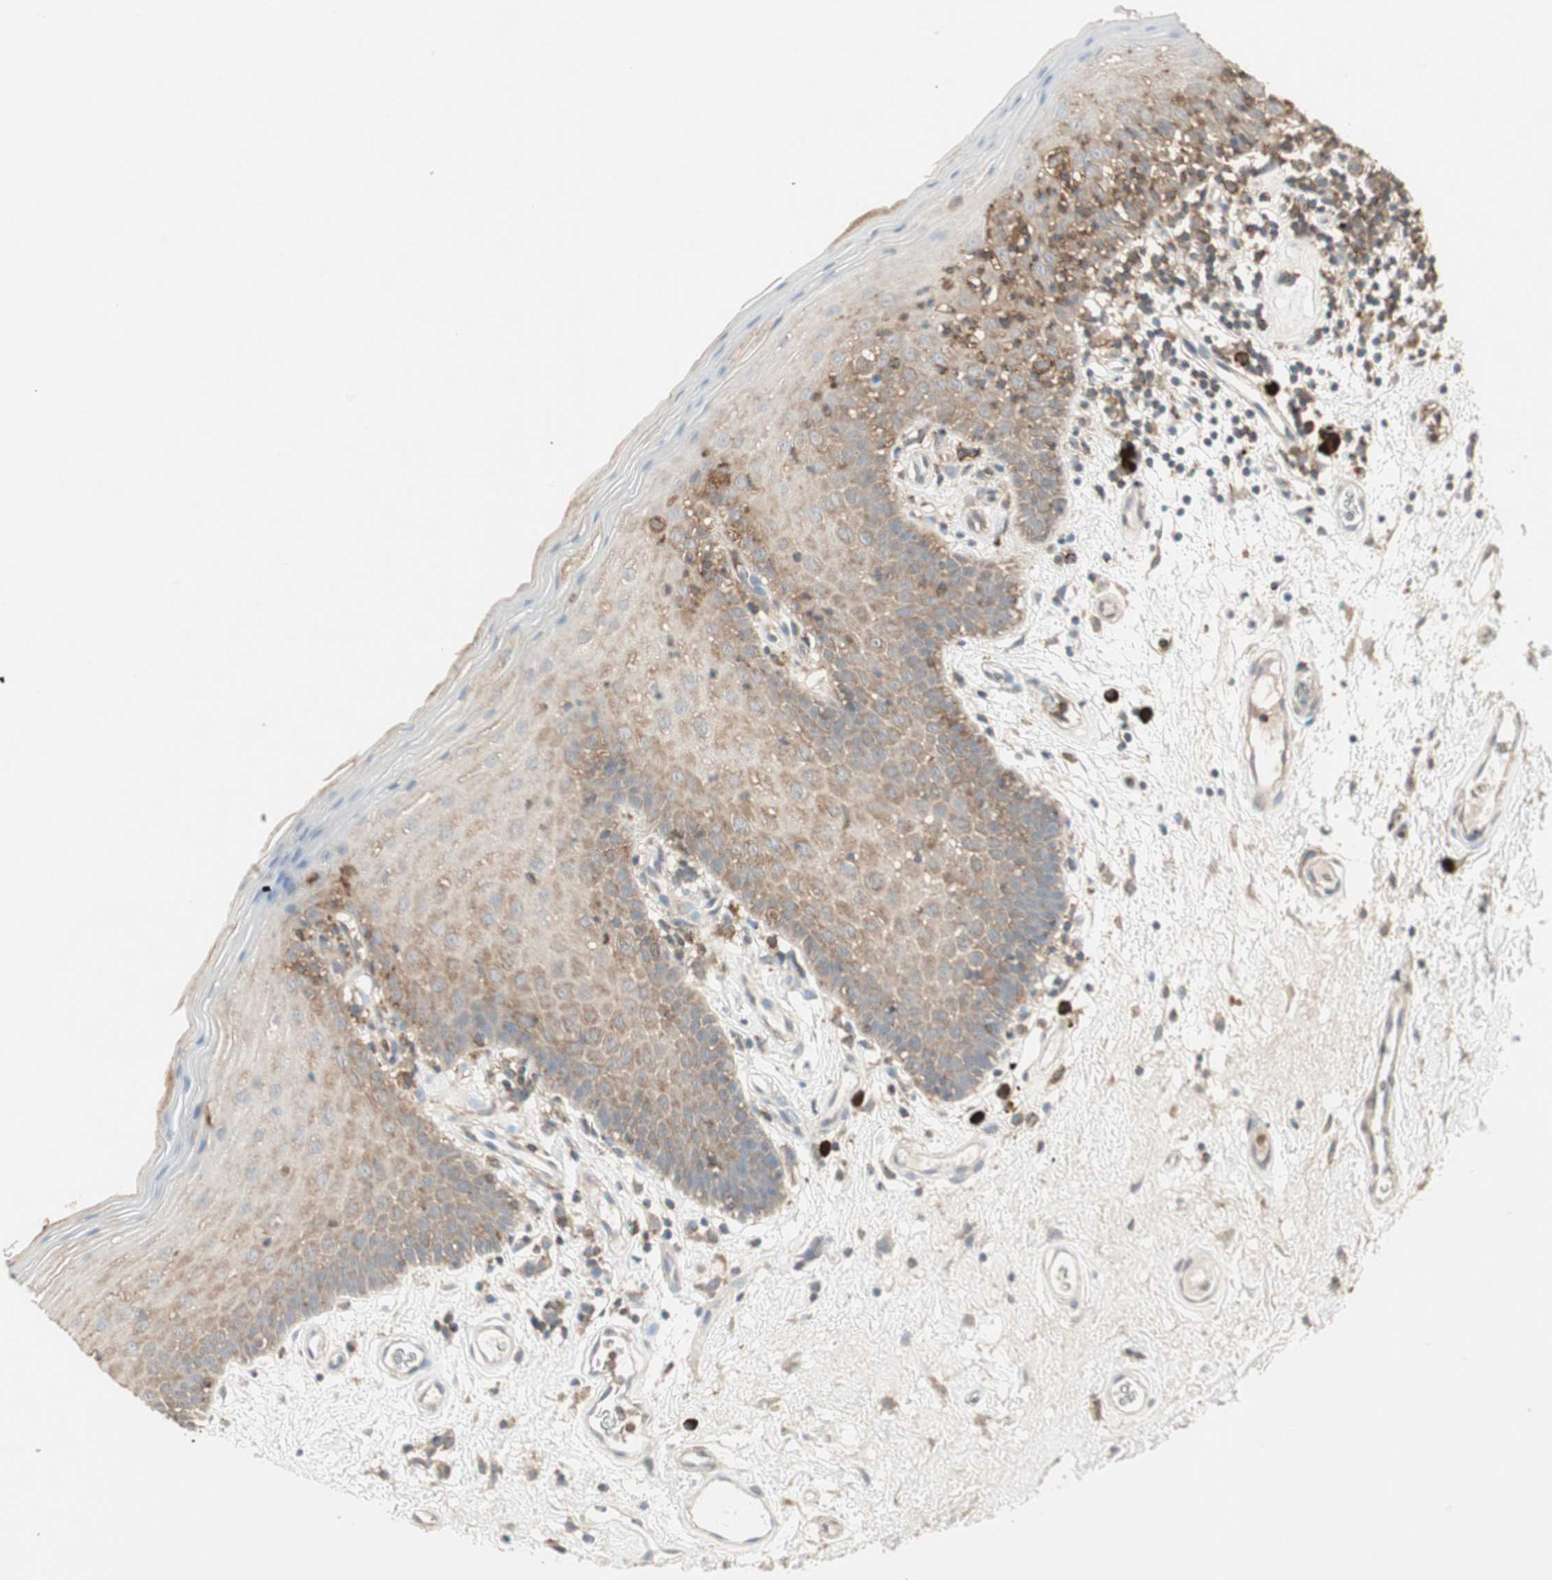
{"staining": {"intensity": "moderate", "quantity": "<25%", "location": "cytoplasmic/membranous,nuclear"}, "tissue": "oral mucosa", "cell_type": "Squamous epithelial cells", "image_type": "normal", "snomed": [{"axis": "morphology", "description": "Normal tissue, NOS"}, {"axis": "morphology", "description": "Squamous cell carcinoma, NOS"}, {"axis": "topography", "description": "Skeletal muscle"}, {"axis": "topography", "description": "Oral tissue"}, {"axis": "topography", "description": "Head-Neck"}], "caption": "DAB immunohistochemical staining of normal oral mucosa demonstrates moderate cytoplasmic/membranous,nuclear protein staining in approximately <25% of squamous epithelial cells. (Stains: DAB (3,3'-diaminobenzidine) in brown, nuclei in blue, Microscopy: brightfield microscopy at high magnification).", "gene": "MMP3", "patient": {"sex": "male", "age": 71}}